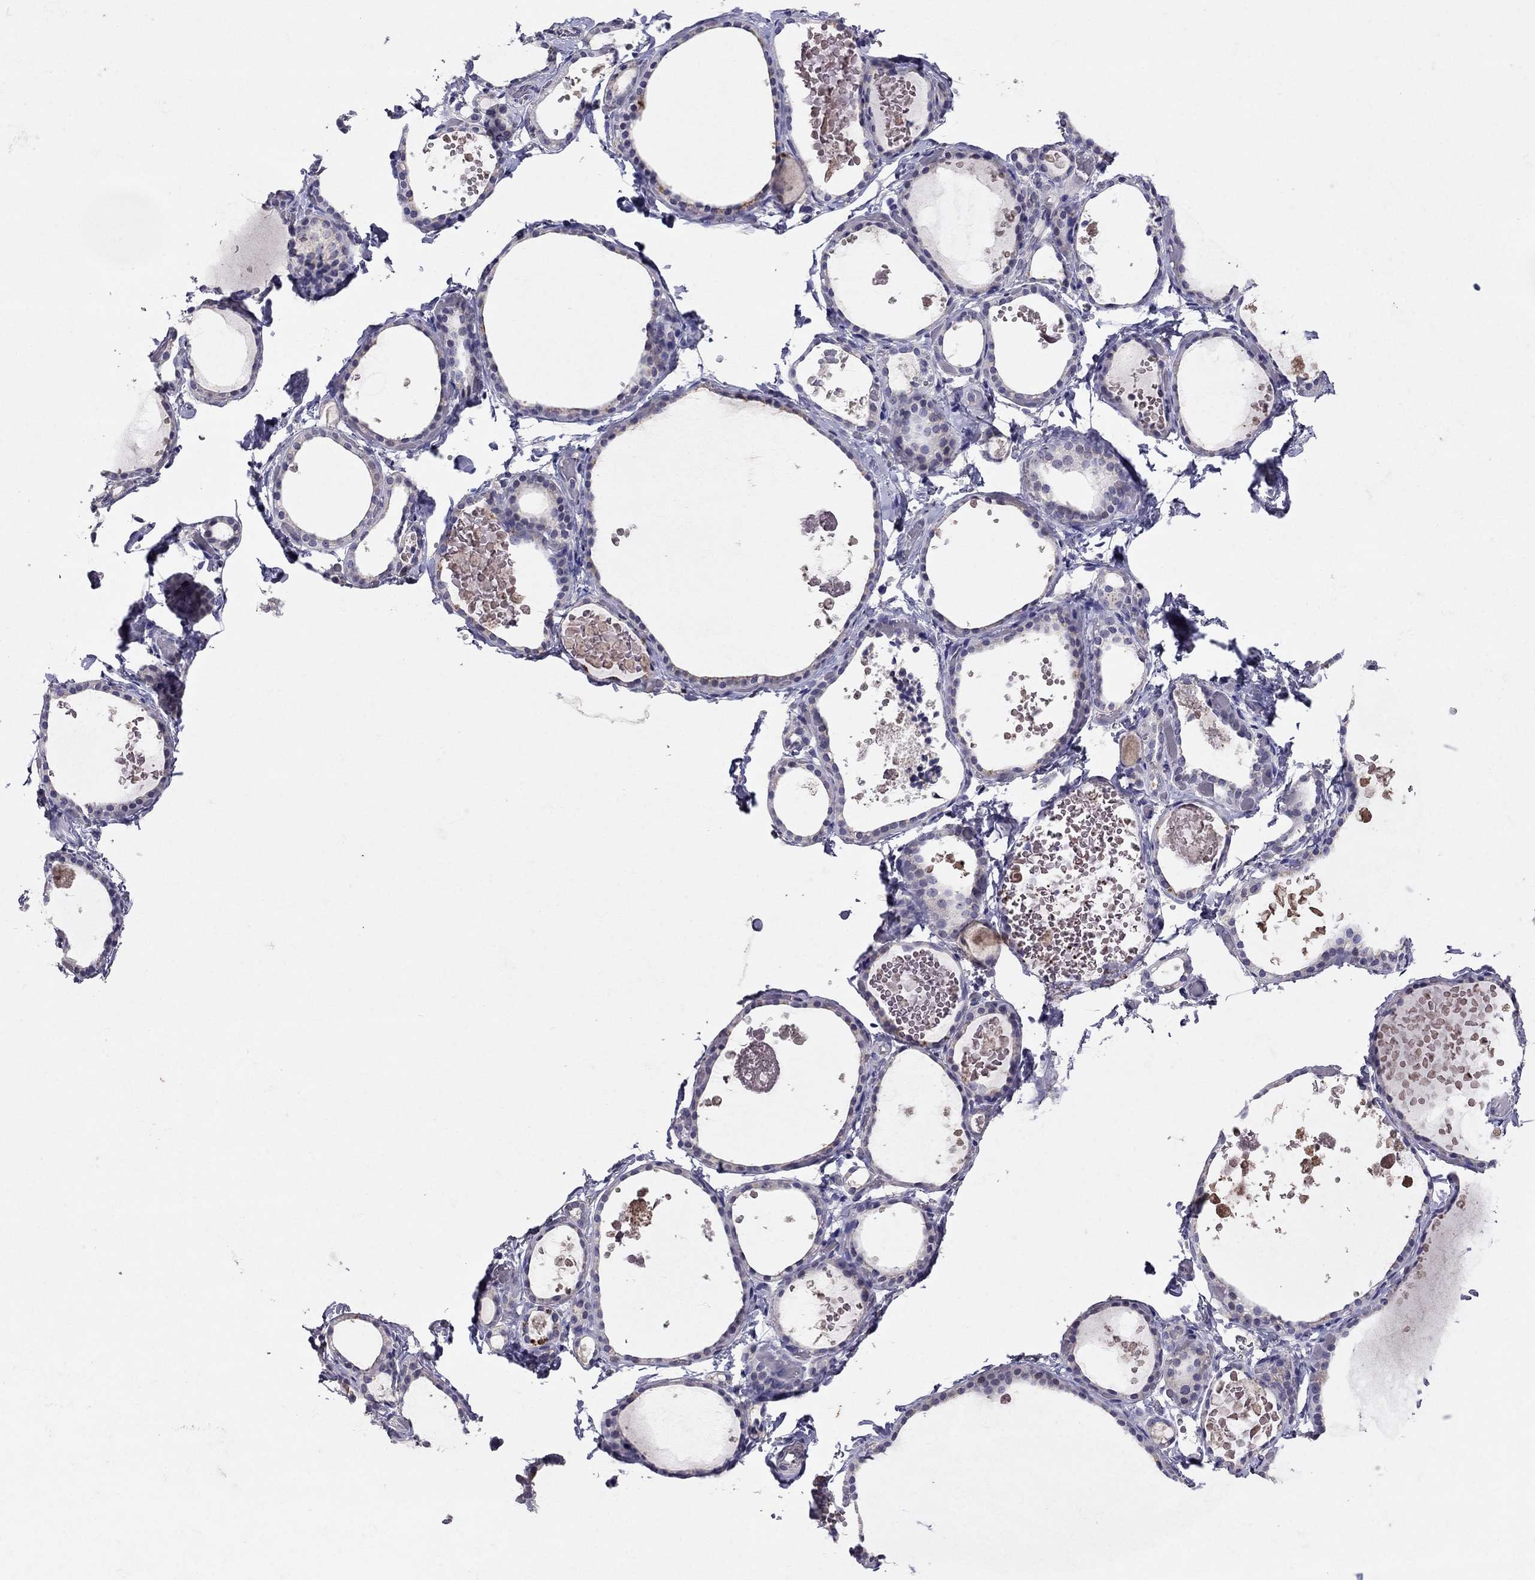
{"staining": {"intensity": "weak", "quantity": "<25%", "location": "cytoplasmic/membranous"}, "tissue": "thyroid gland", "cell_type": "Glandular cells", "image_type": "normal", "snomed": [{"axis": "morphology", "description": "Normal tissue, NOS"}, {"axis": "topography", "description": "Thyroid gland"}], "caption": "High magnification brightfield microscopy of normal thyroid gland stained with DAB (brown) and counterstained with hematoxylin (blue): glandular cells show no significant staining.", "gene": "FST", "patient": {"sex": "female", "age": 56}}